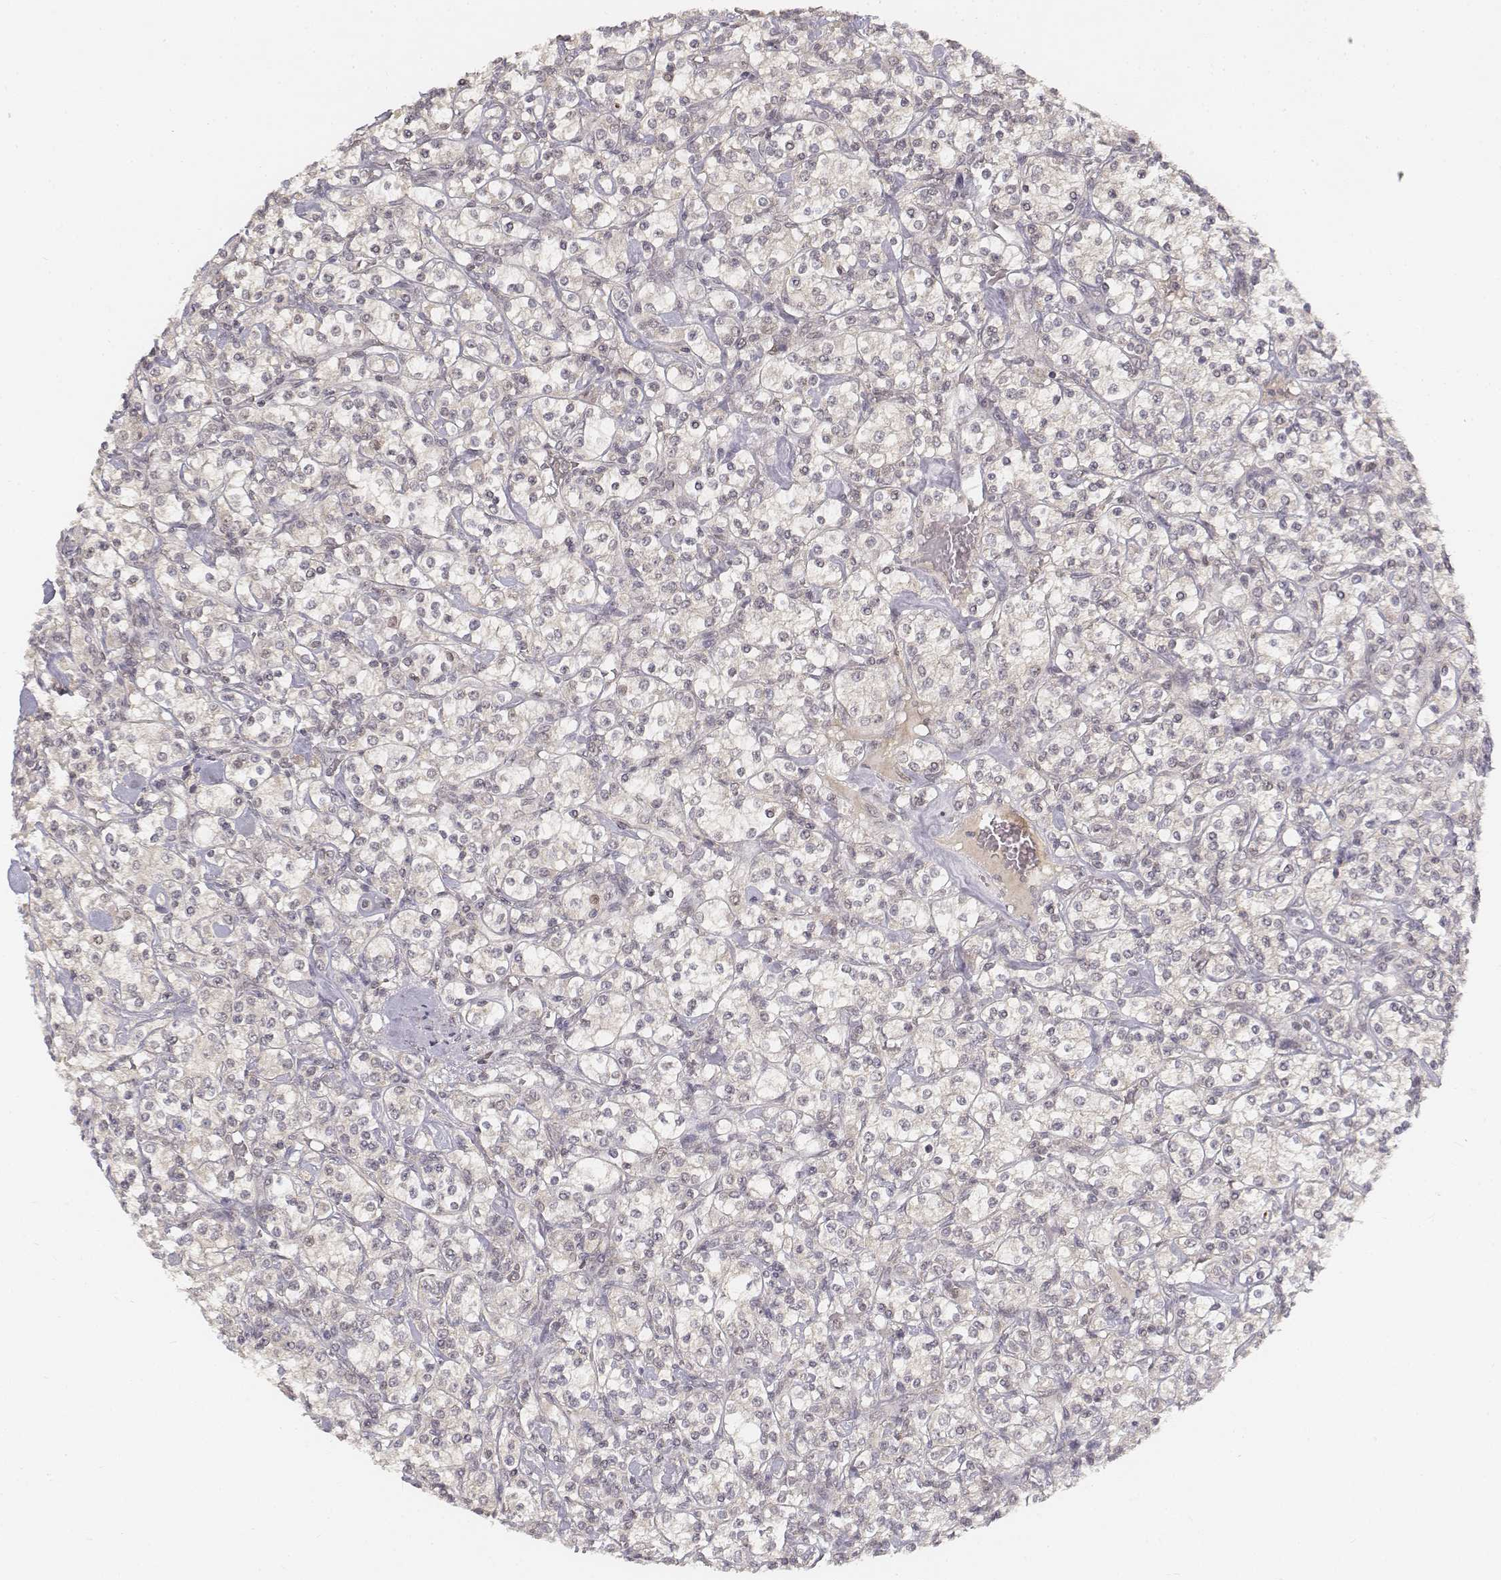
{"staining": {"intensity": "negative", "quantity": "none", "location": "none"}, "tissue": "renal cancer", "cell_type": "Tumor cells", "image_type": "cancer", "snomed": [{"axis": "morphology", "description": "Adenocarcinoma, NOS"}, {"axis": "topography", "description": "Kidney"}], "caption": "This is an immunohistochemistry (IHC) photomicrograph of adenocarcinoma (renal). There is no positivity in tumor cells.", "gene": "FANCD2", "patient": {"sex": "male", "age": 77}}